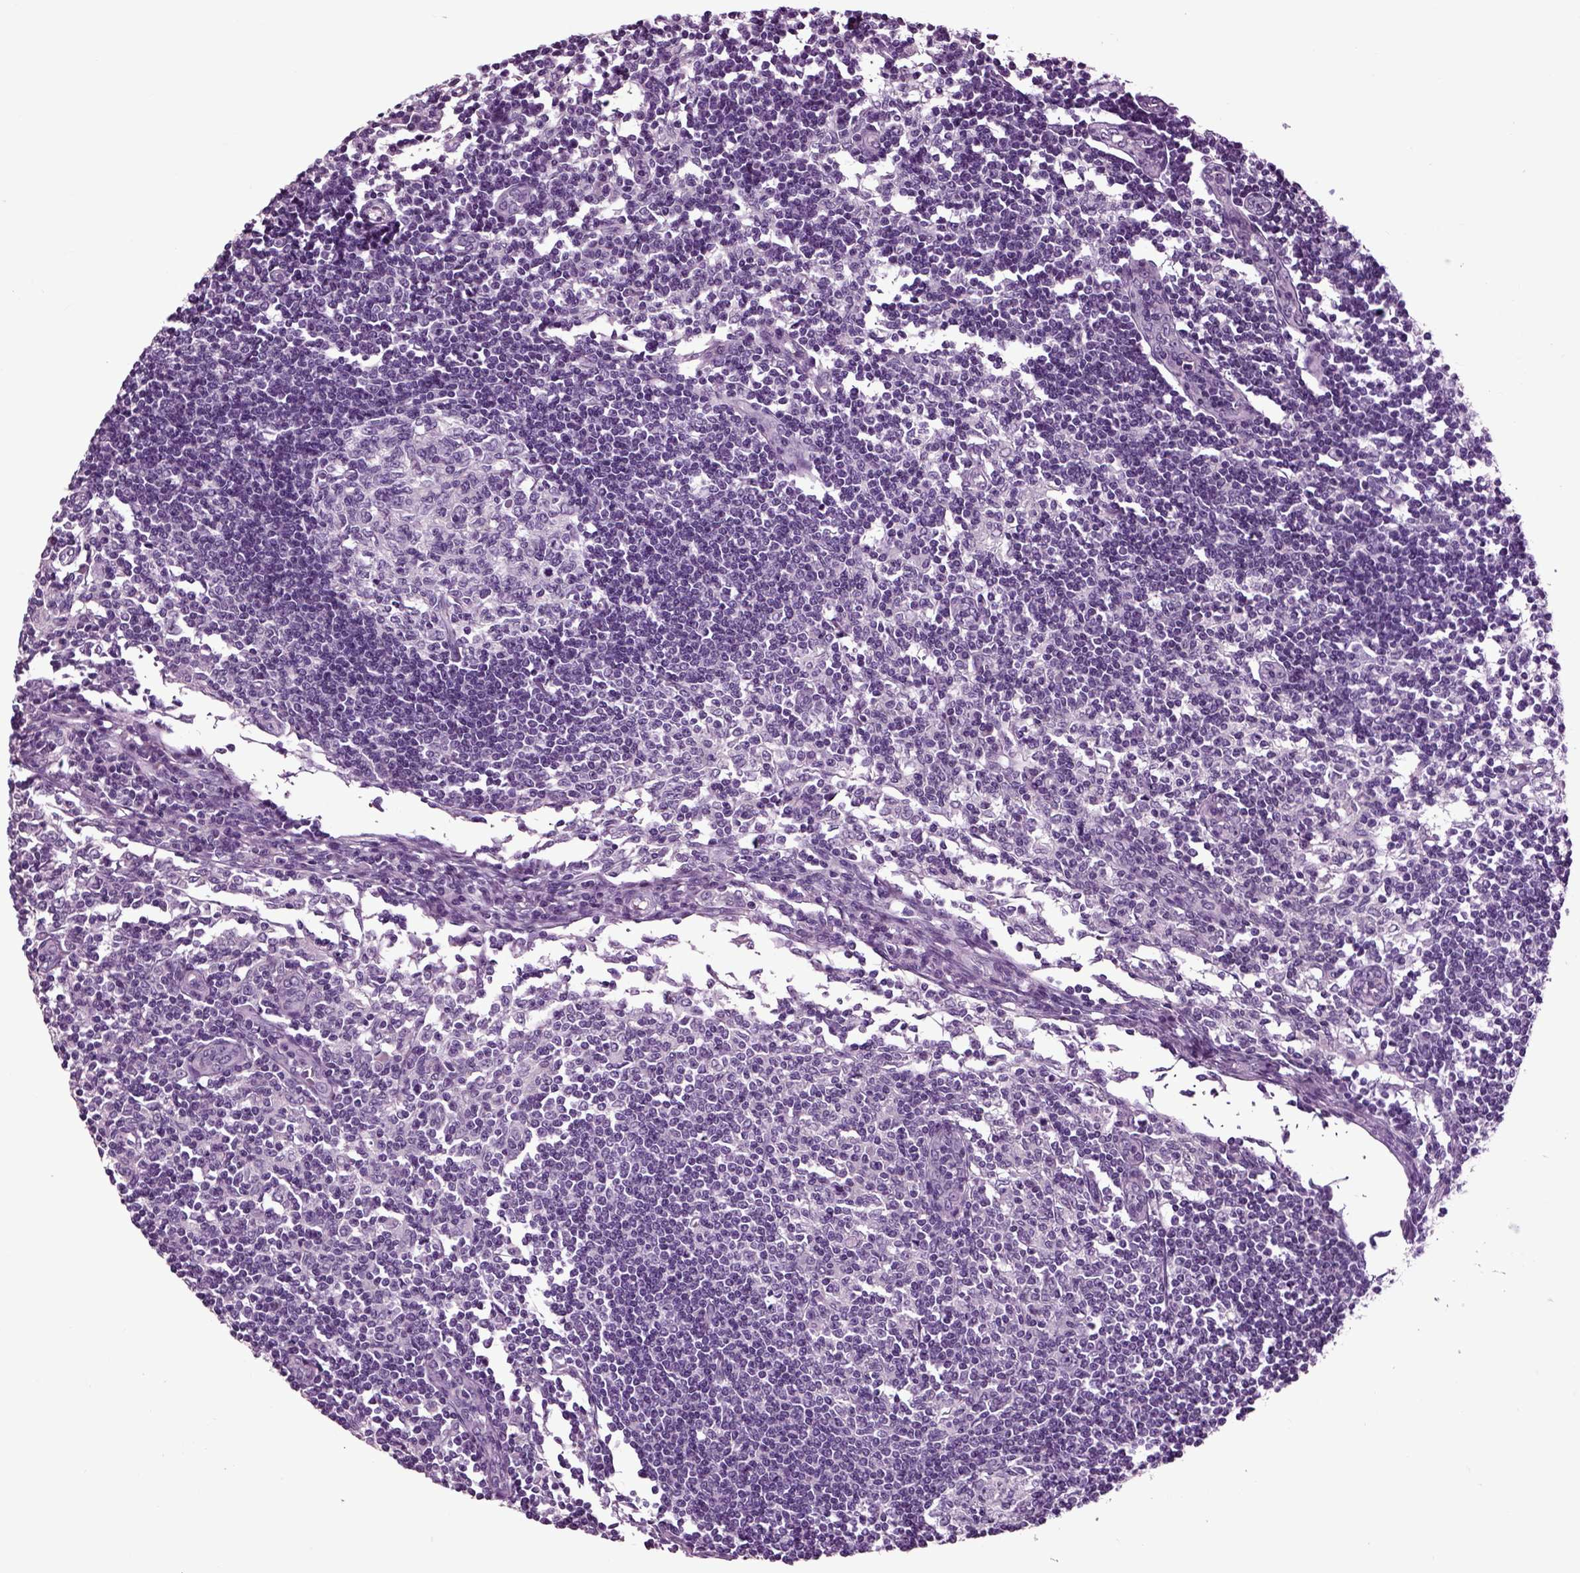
{"staining": {"intensity": "negative", "quantity": "none", "location": "none"}, "tissue": "lymph node", "cell_type": "Germinal center cells", "image_type": "normal", "snomed": [{"axis": "morphology", "description": "Normal tissue, NOS"}, {"axis": "topography", "description": "Lymph node"}], "caption": "High power microscopy micrograph of an immunohistochemistry photomicrograph of normal lymph node, revealing no significant positivity in germinal center cells. (Brightfield microscopy of DAB (3,3'-diaminobenzidine) immunohistochemistry at high magnification).", "gene": "ARHGAP11A", "patient": {"sex": "male", "age": 59}}